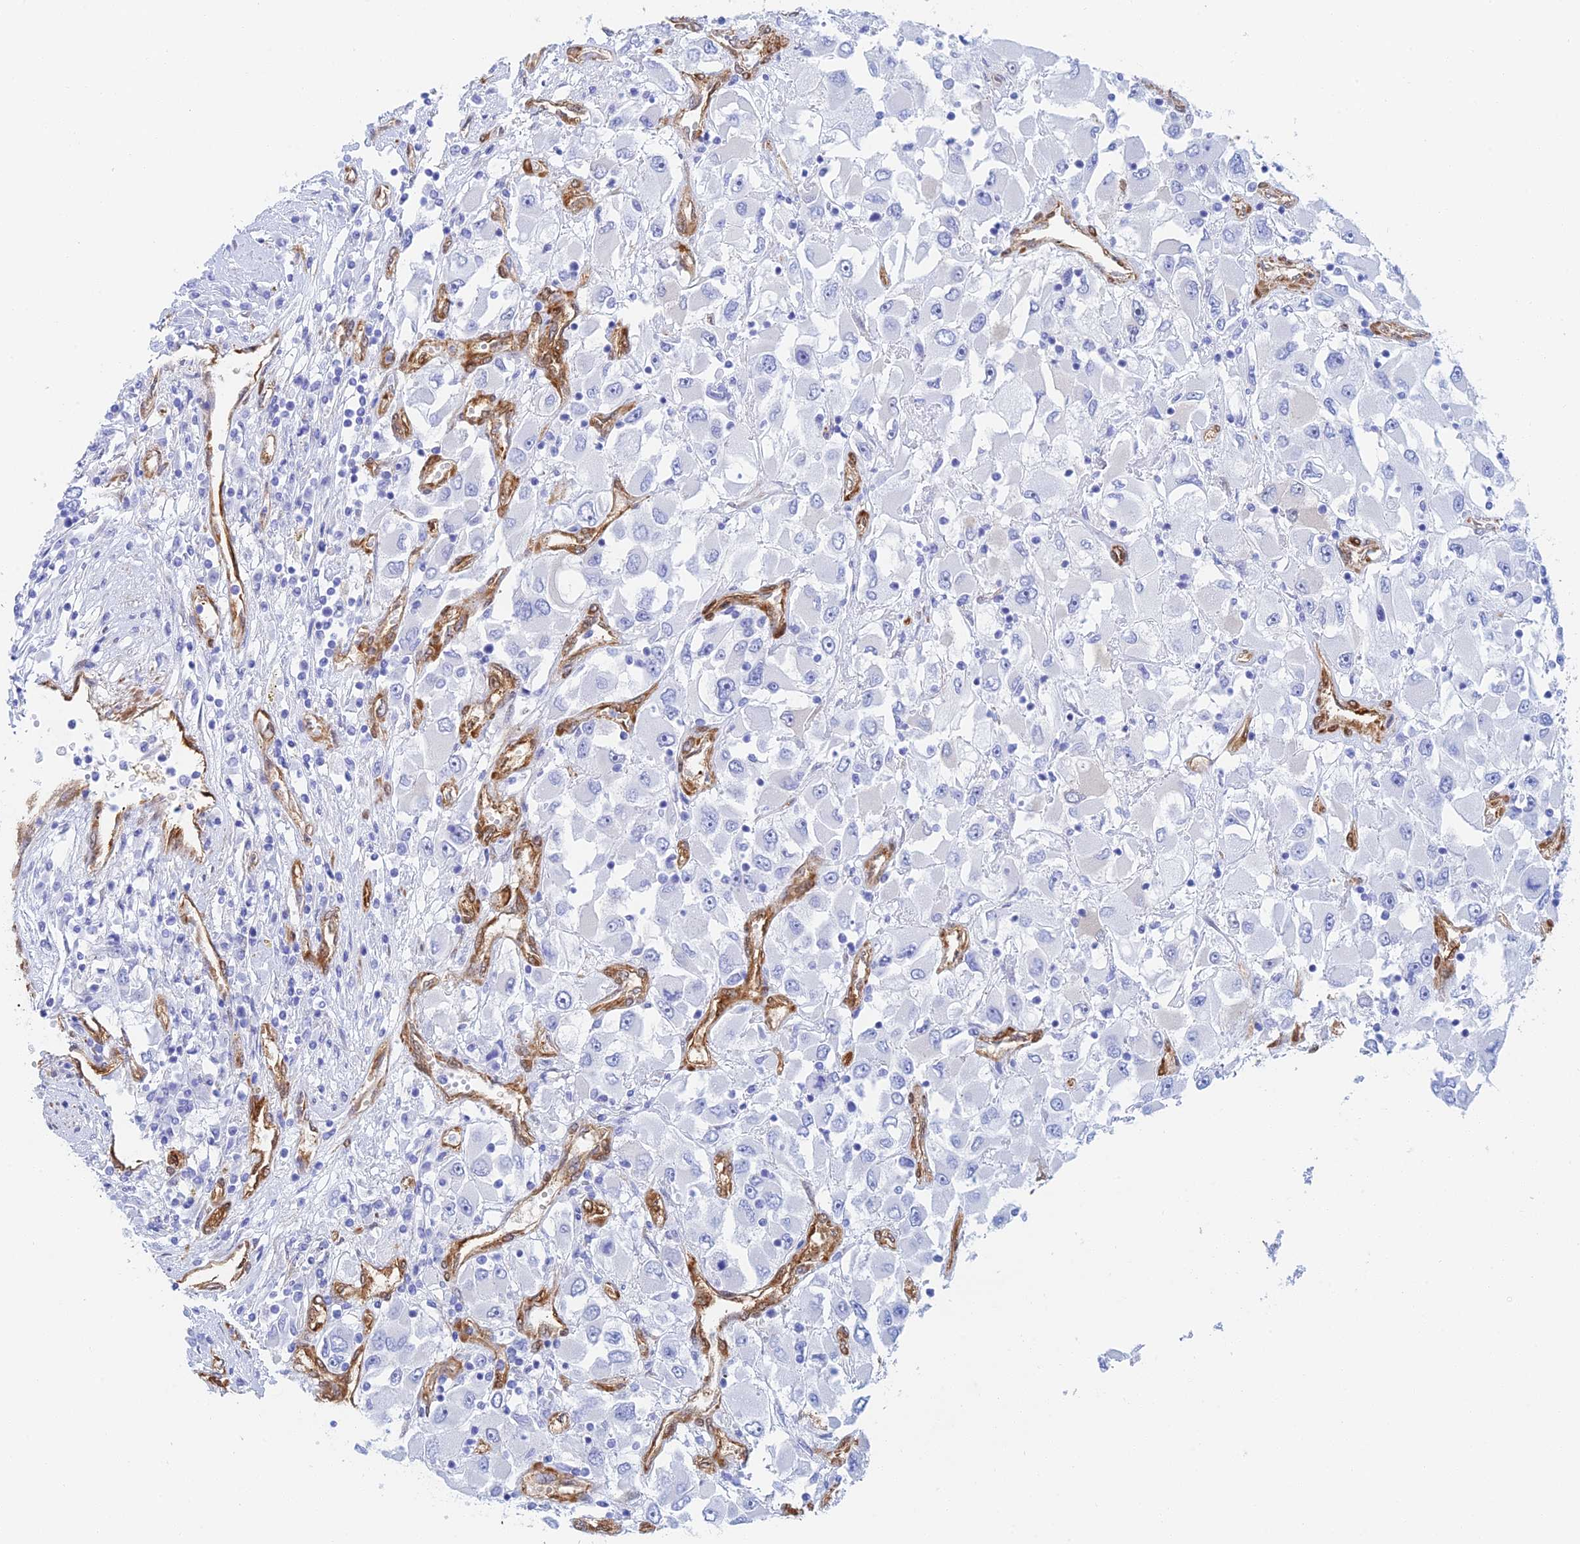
{"staining": {"intensity": "negative", "quantity": "none", "location": "none"}, "tissue": "renal cancer", "cell_type": "Tumor cells", "image_type": "cancer", "snomed": [{"axis": "morphology", "description": "Adenocarcinoma, NOS"}, {"axis": "topography", "description": "Kidney"}], "caption": "This histopathology image is of adenocarcinoma (renal) stained with immunohistochemistry to label a protein in brown with the nuclei are counter-stained blue. There is no staining in tumor cells. (DAB (3,3'-diaminobenzidine) immunohistochemistry visualized using brightfield microscopy, high magnification).", "gene": "CRIP2", "patient": {"sex": "female", "age": 52}}